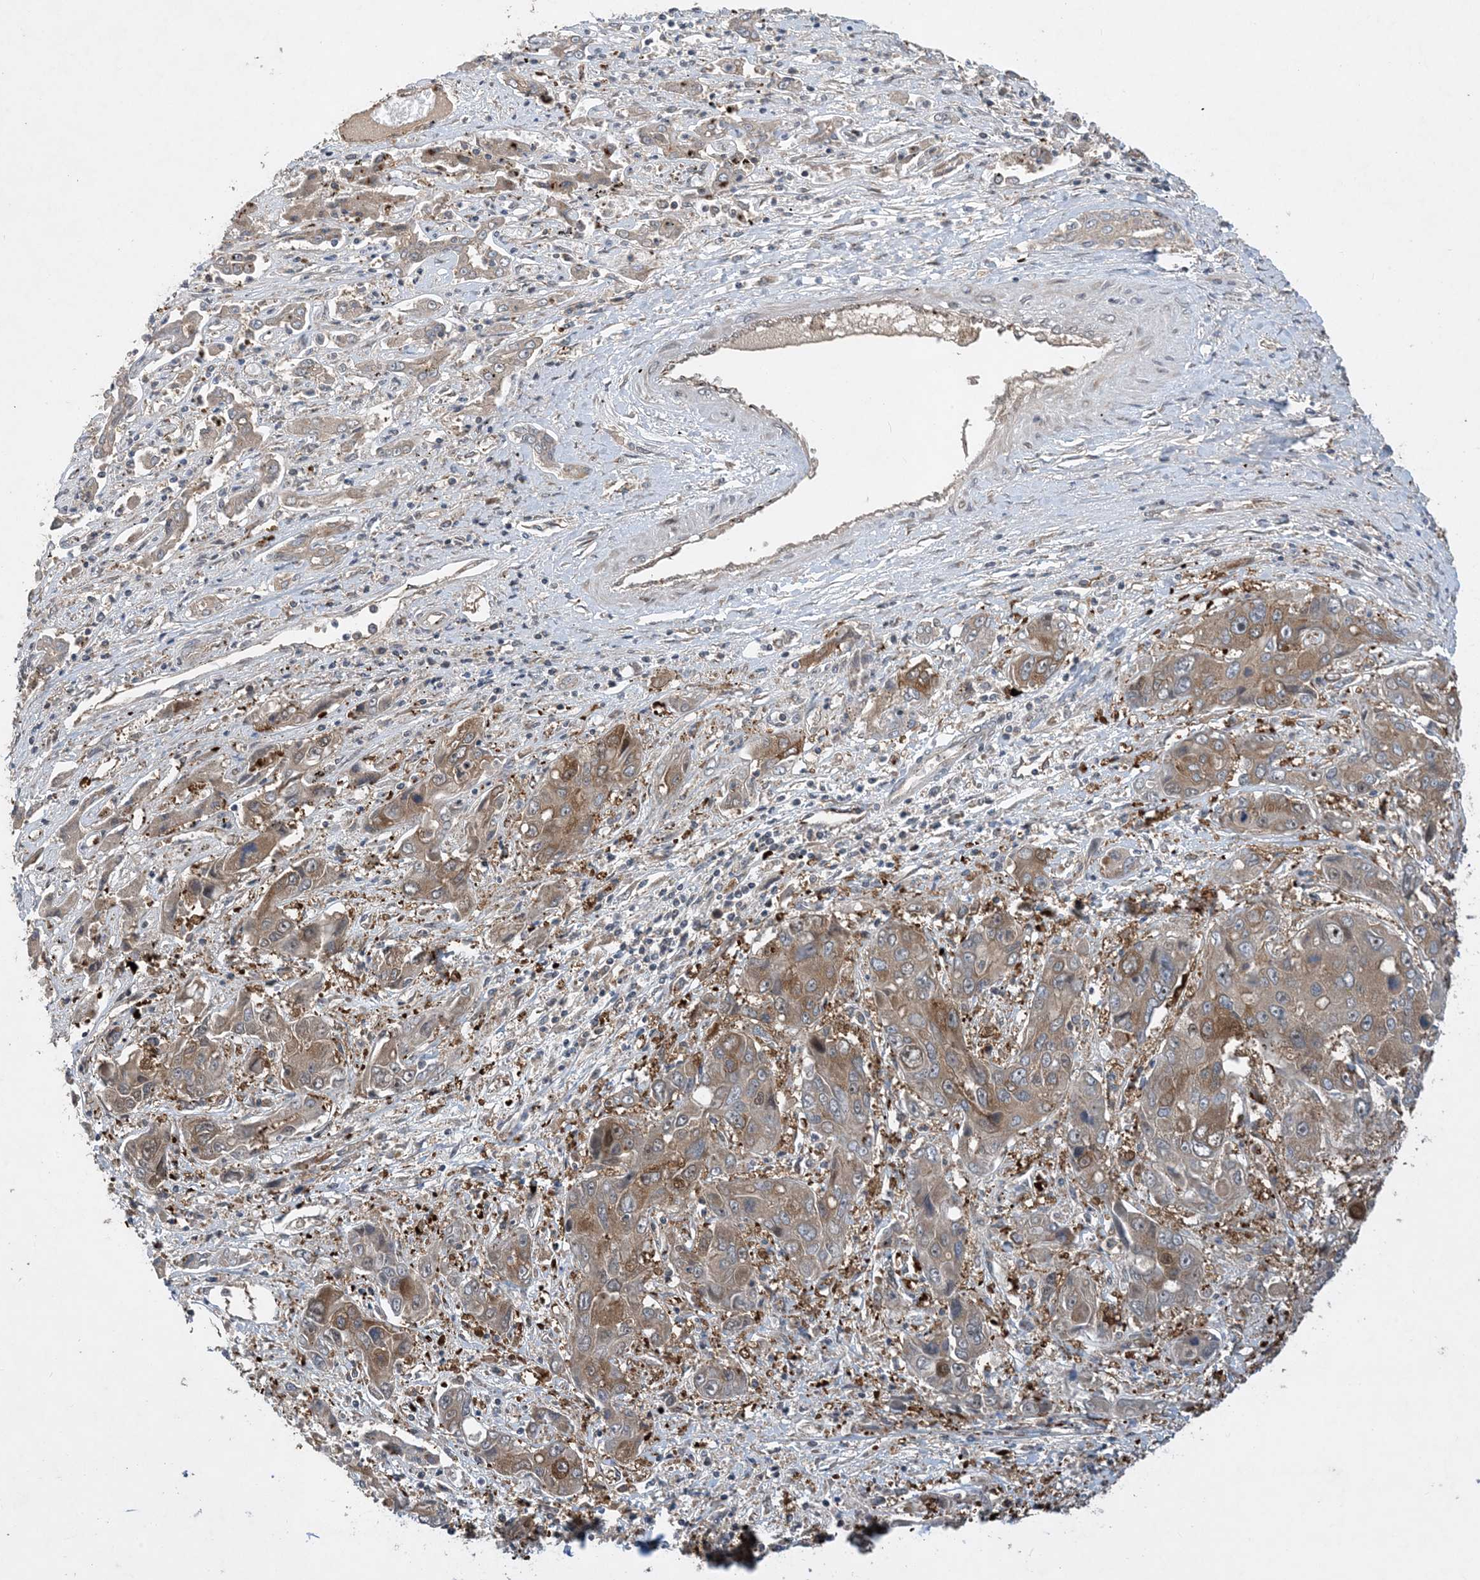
{"staining": {"intensity": "moderate", "quantity": ">75%", "location": "cytoplasmic/membranous"}, "tissue": "liver cancer", "cell_type": "Tumor cells", "image_type": "cancer", "snomed": [{"axis": "morphology", "description": "Cholangiocarcinoma"}, {"axis": "topography", "description": "Liver"}], "caption": "A medium amount of moderate cytoplasmic/membranous positivity is seen in about >75% of tumor cells in cholangiocarcinoma (liver) tissue.", "gene": "TINAG", "patient": {"sex": "male", "age": 67}}